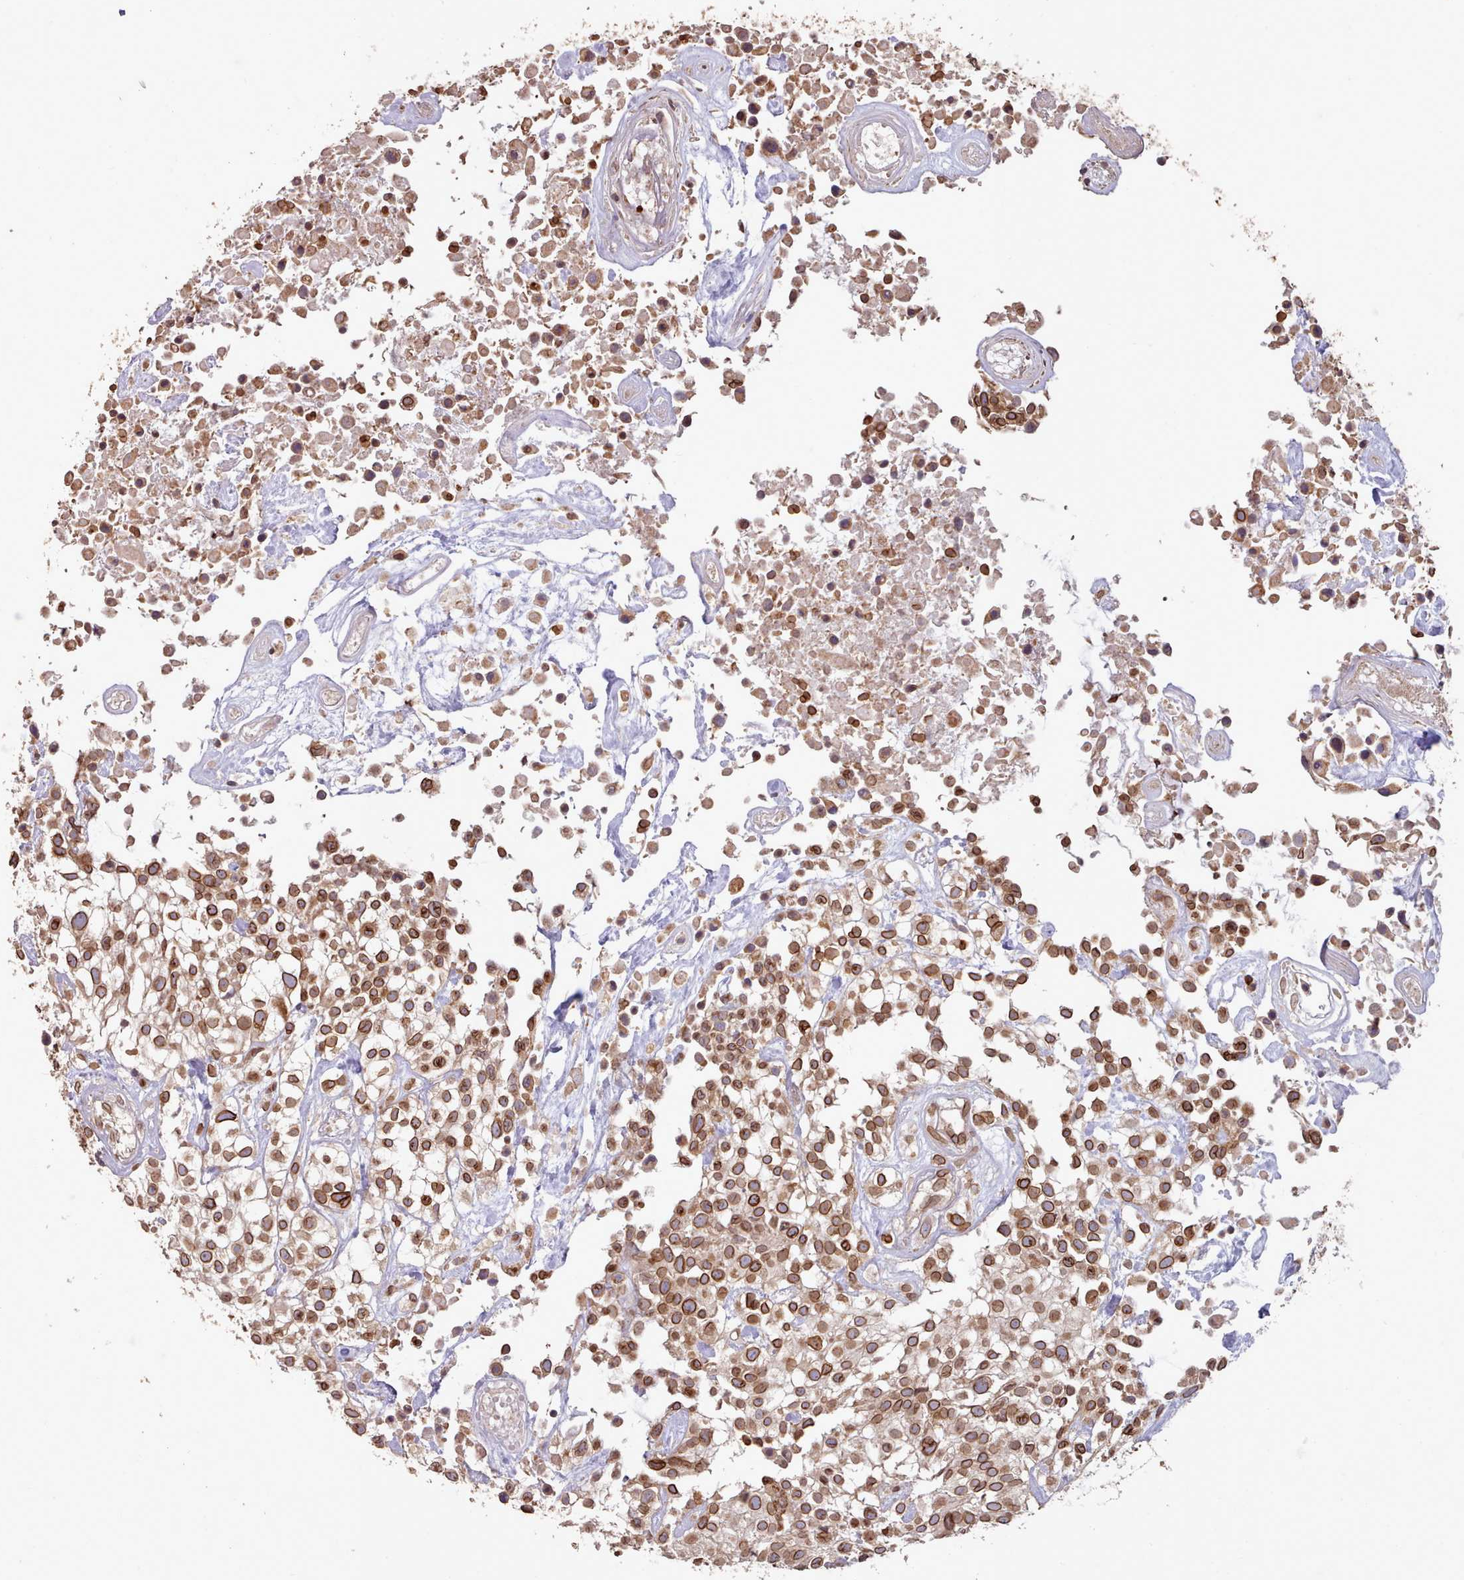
{"staining": {"intensity": "strong", "quantity": ">75%", "location": "cytoplasmic/membranous,nuclear"}, "tissue": "urothelial cancer", "cell_type": "Tumor cells", "image_type": "cancer", "snomed": [{"axis": "morphology", "description": "Urothelial carcinoma, High grade"}, {"axis": "topography", "description": "Urinary bladder"}], "caption": "Approximately >75% of tumor cells in urothelial carcinoma (high-grade) reveal strong cytoplasmic/membranous and nuclear protein positivity as visualized by brown immunohistochemical staining.", "gene": "TOR1AIP1", "patient": {"sex": "male", "age": 56}}